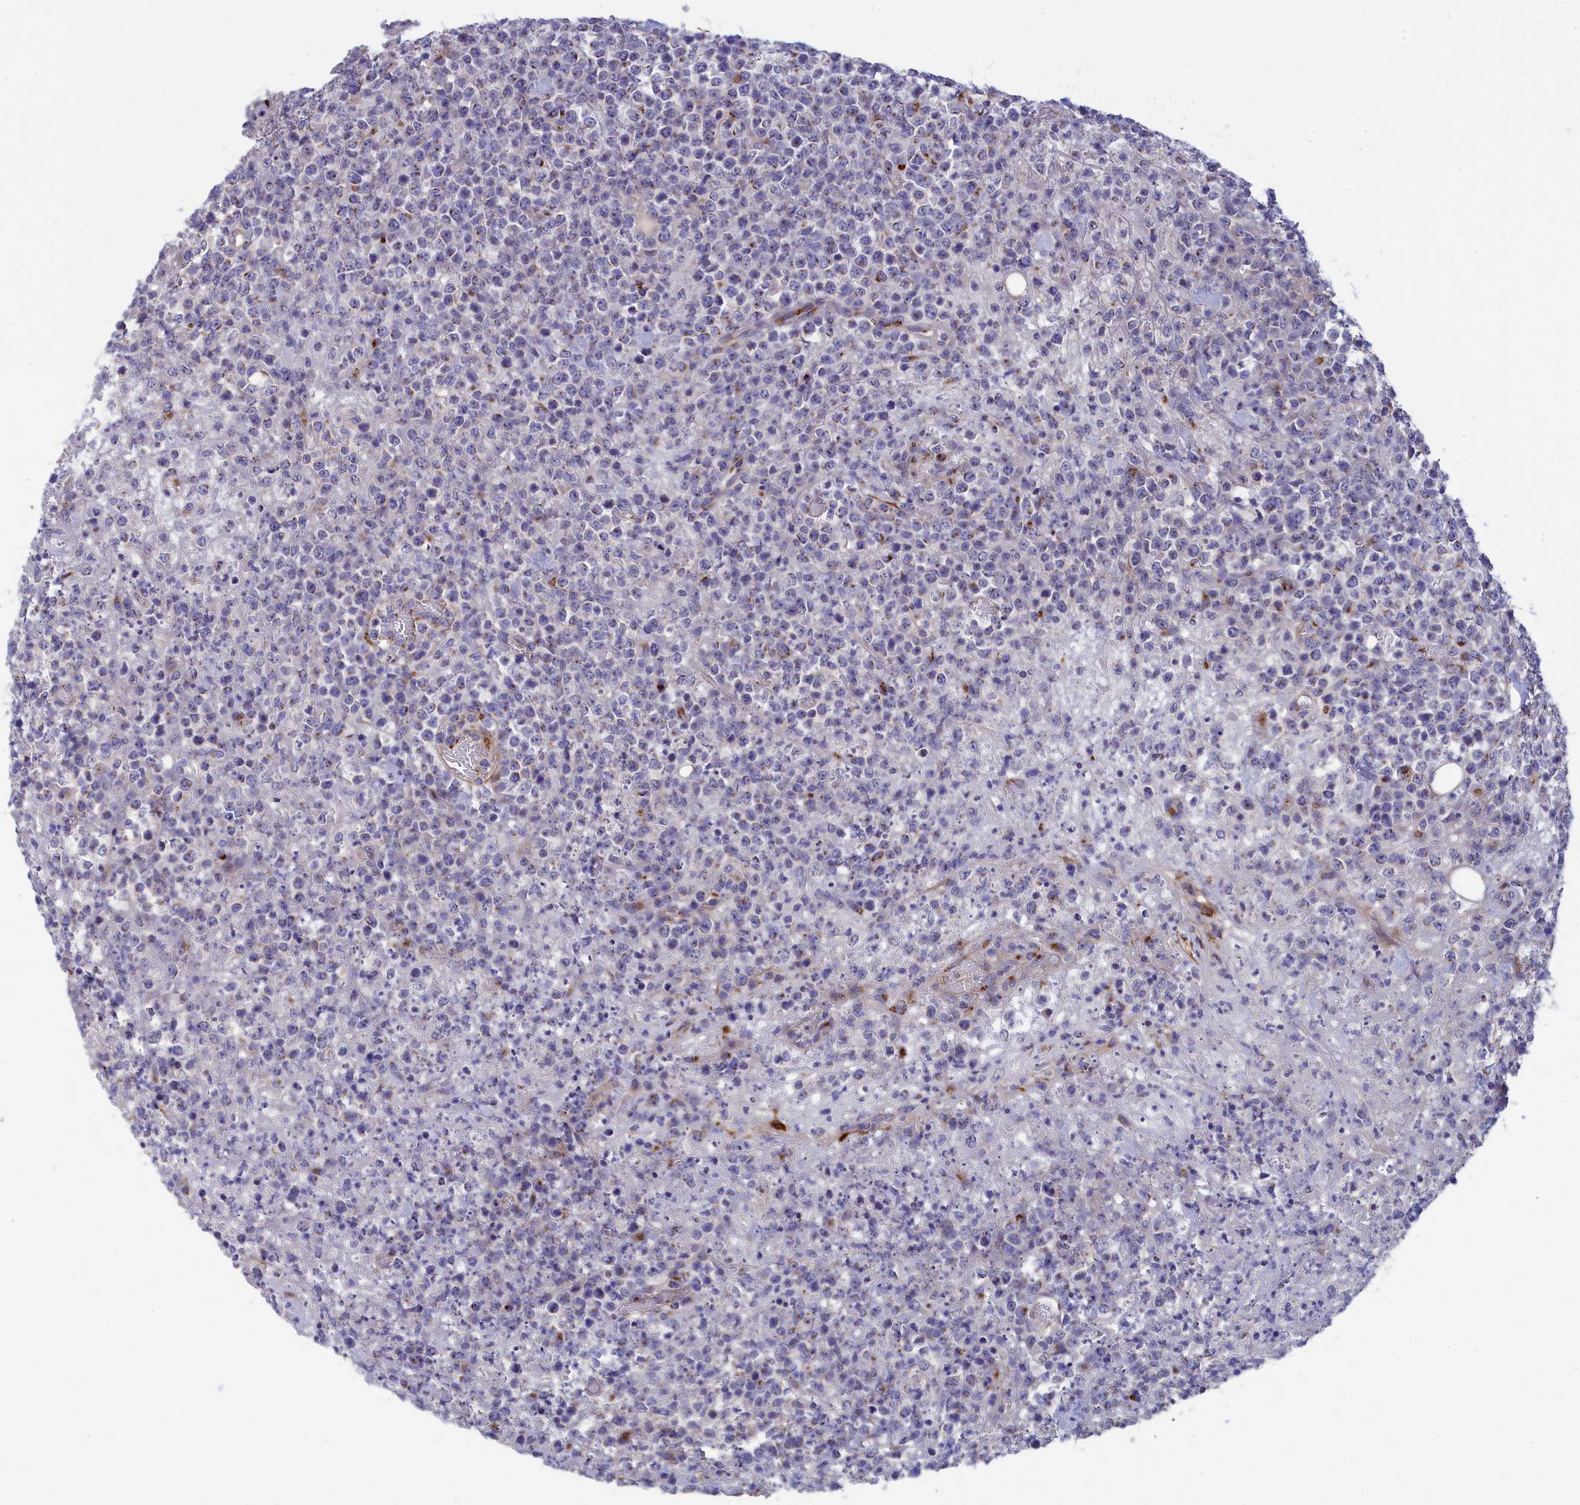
{"staining": {"intensity": "negative", "quantity": "none", "location": "none"}, "tissue": "lymphoma", "cell_type": "Tumor cells", "image_type": "cancer", "snomed": [{"axis": "morphology", "description": "Malignant lymphoma, non-Hodgkin's type, High grade"}, {"axis": "topography", "description": "Colon"}], "caption": "Immunohistochemical staining of high-grade malignant lymphoma, non-Hodgkin's type displays no significant staining in tumor cells.", "gene": "TUBGCP4", "patient": {"sex": "female", "age": 53}}